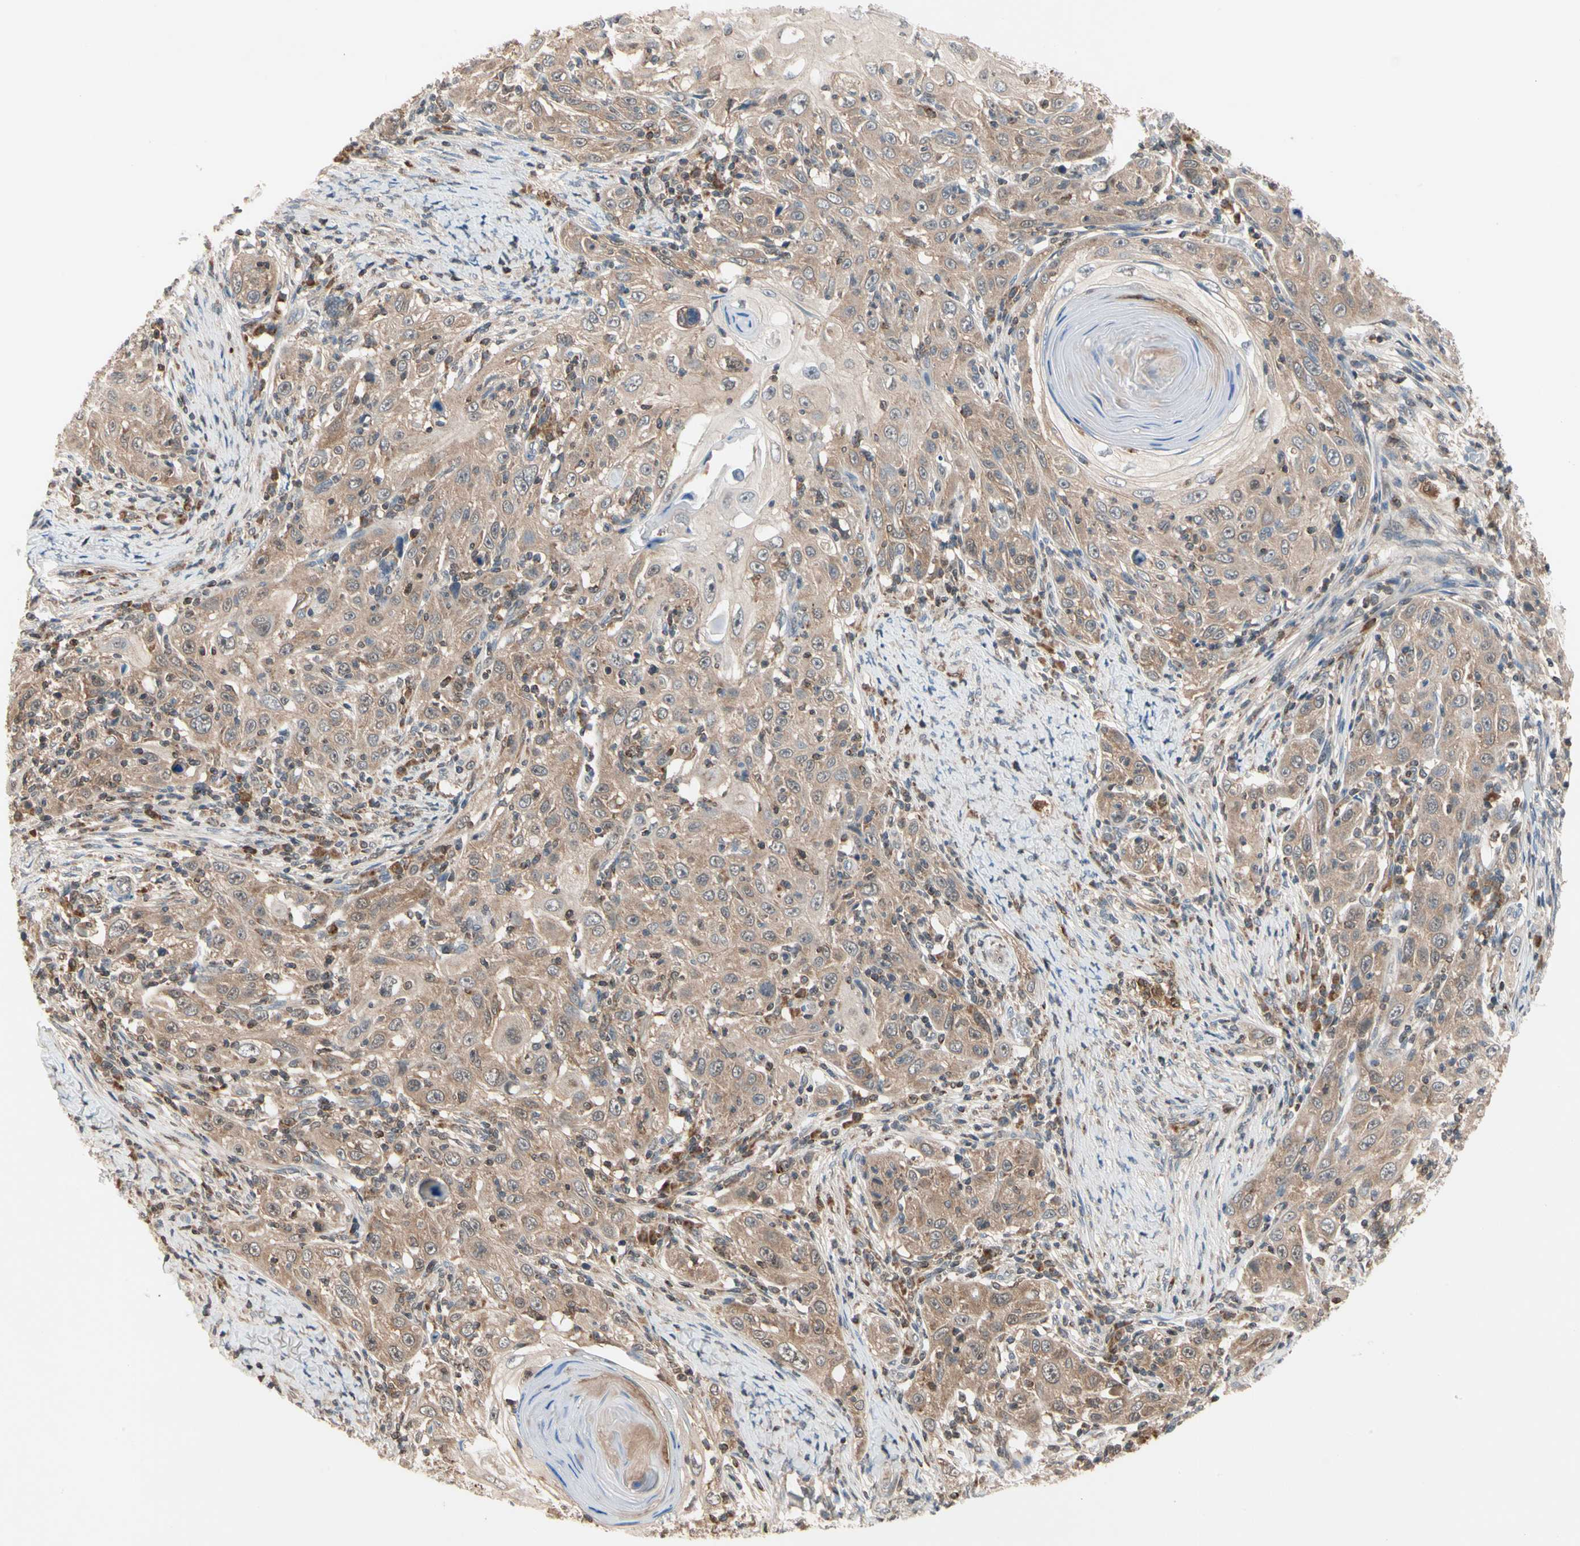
{"staining": {"intensity": "moderate", "quantity": ">75%", "location": "cytoplasmic/membranous"}, "tissue": "skin cancer", "cell_type": "Tumor cells", "image_type": "cancer", "snomed": [{"axis": "morphology", "description": "Squamous cell carcinoma, NOS"}, {"axis": "topography", "description": "Skin"}], "caption": "This is an image of IHC staining of skin cancer (squamous cell carcinoma), which shows moderate expression in the cytoplasmic/membranous of tumor cells.", "gene": "MTHFS", "patient": {"sex": "female", "age": 88}}